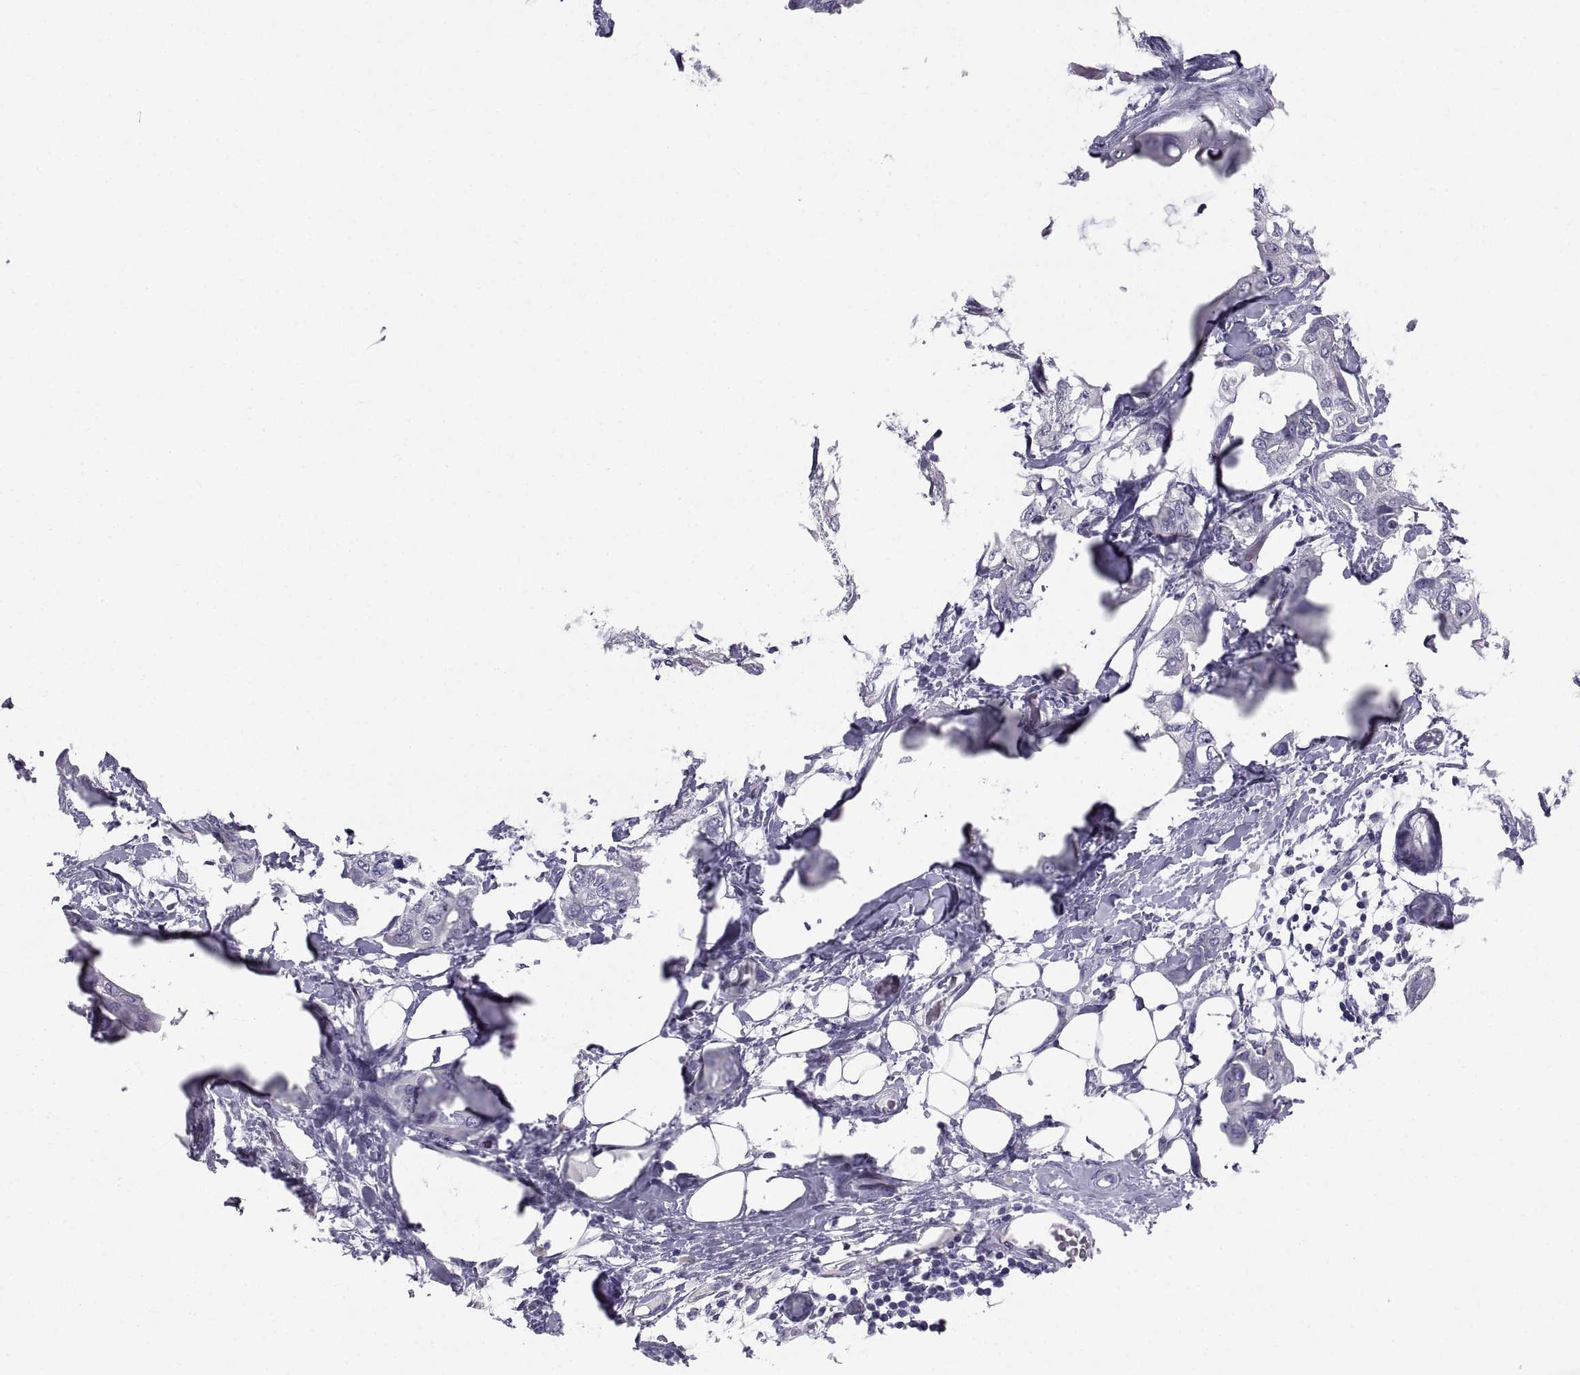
{"staining": {"intensity": "negative", "quantity": "none", "location": "none"}, "tissue": "breast cancer", "cell_type": "Tumor cells", "image_type": "cancer", "snomed": [{"axis": "morphology", "description": "Normal tissue, NOS"}, {"axis": "morphology", "description": "Duct carcinoma"}, {"axis": "topography", "description": "Breast"}], "caption": "Tumor cells are negative for protein expression in human infiltrating ductal carcinoma (breast).", "gene": "PCSK1N", "patient": {"sex": "female", "age": 40}}